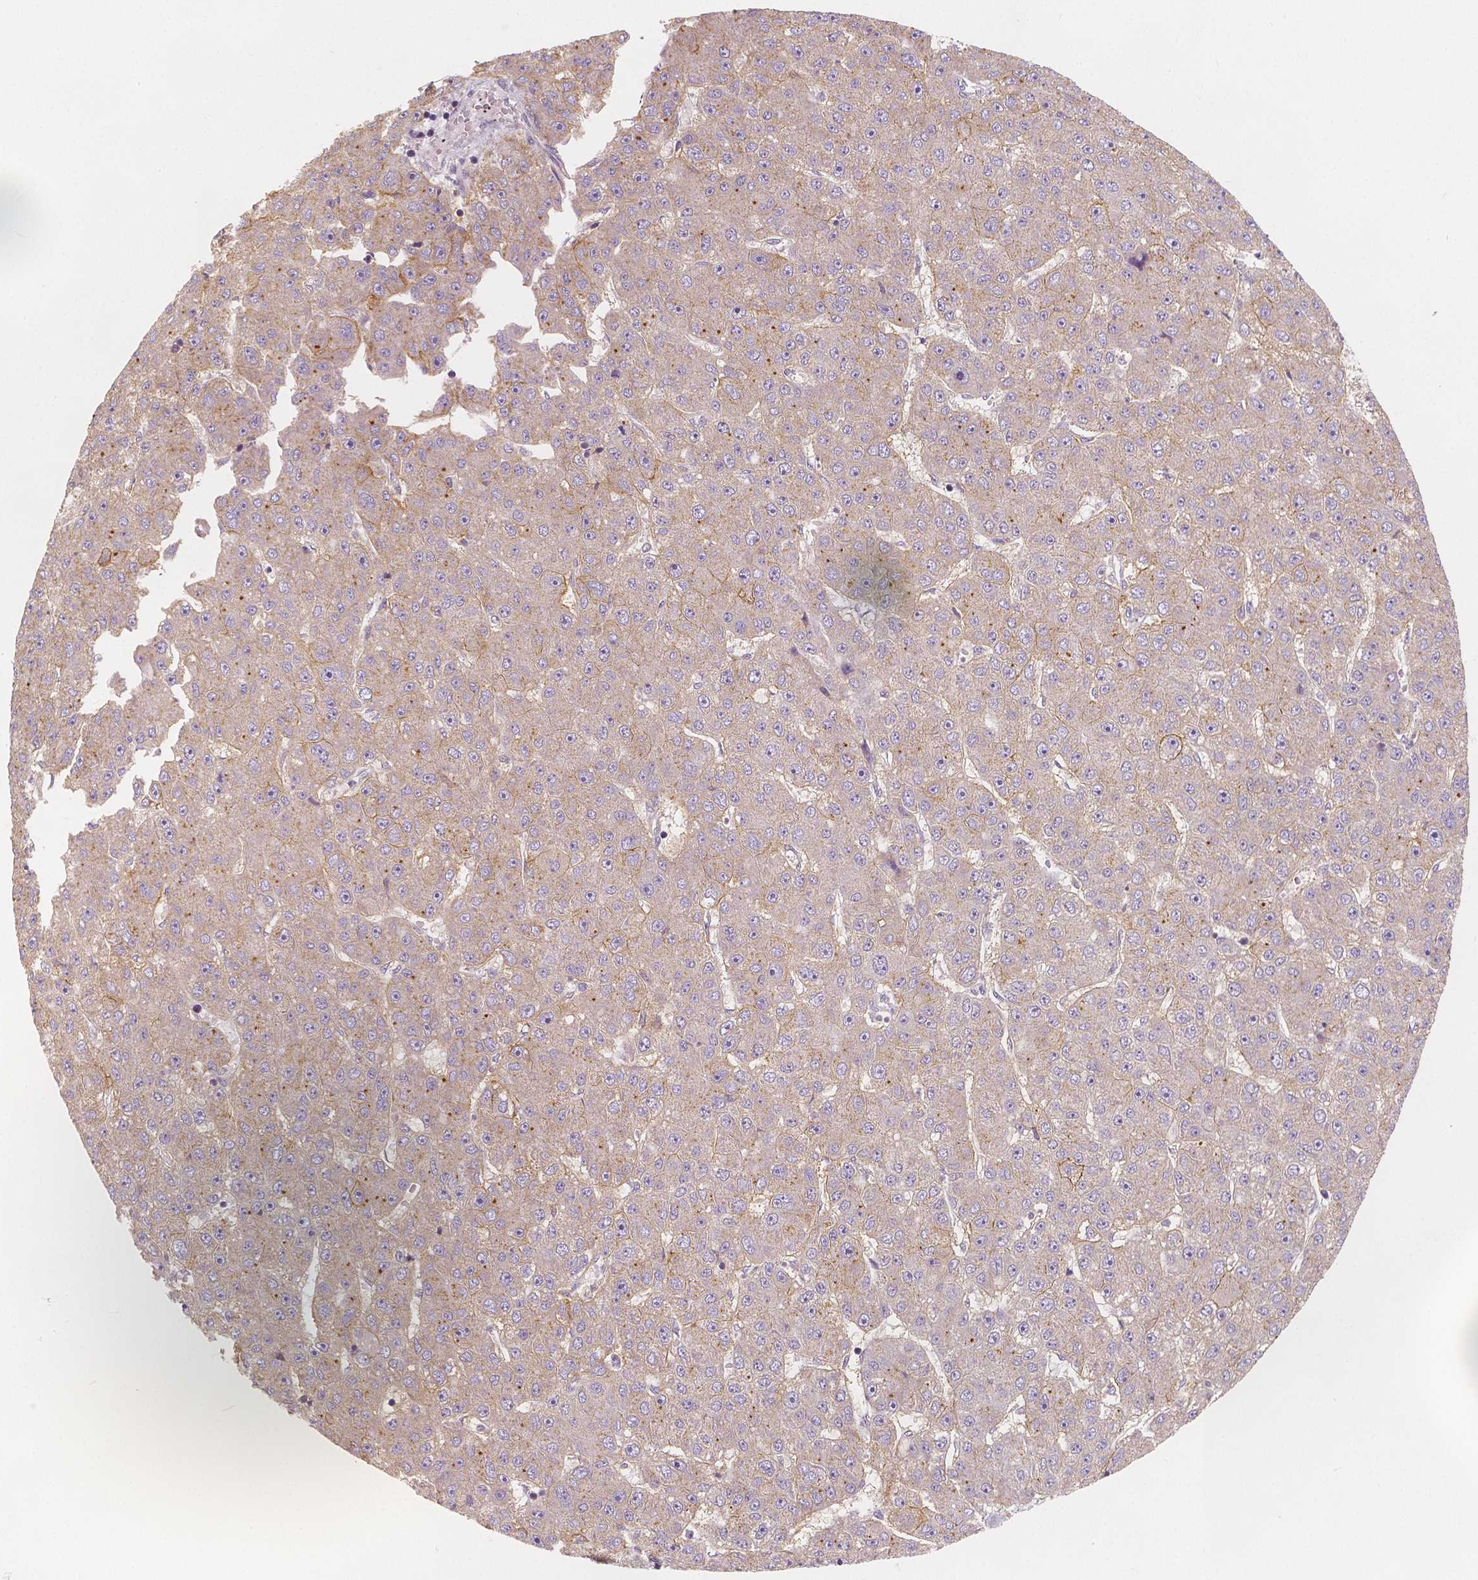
{"staining": {"intensity": "weak", "quantity": "<25%", "location": "cytoplasmic/membranous"}, "tissue": "liver cancer", "cell_type": "Tumor cells", "image_type": "cancer", "snomed": [{"axis": "morphology", "description": "Carcinoma, Hepatocellular, NOS"}, {"axis": "topography", "description": "Liver"}], "caption": "Liver cancer (hepatocellular carcinoma) stained for a protein using immunohistochemistry (IHC) reveals no positivity tumor cells.", "gene": "SNX12", "patient": {"sex": "male", "age": 67}}